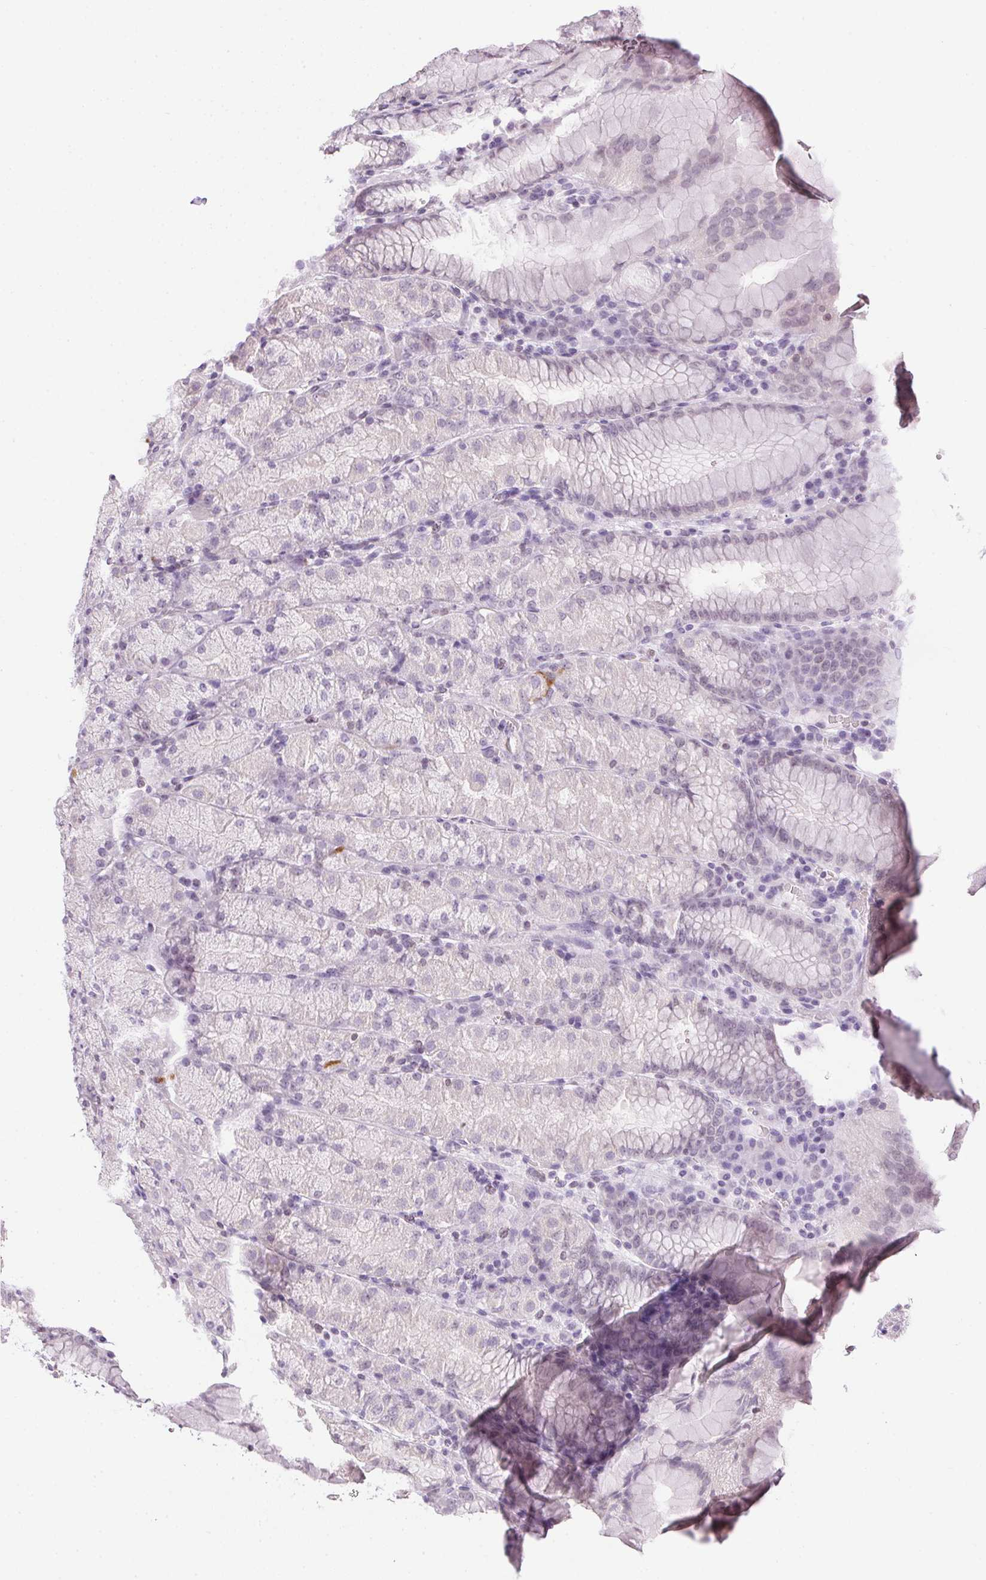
{"staining": {"intensity": "negative", "quantity": "none", "location": "none"}, "tissue": "stomach", "cell_type": "Glandular cells", "image_type": "normal", "snomed": [{"axis": "morphology", "description": "Normal tissue, NOS"}, {"axis": "topography", "description": "Stomach, upper"}, {"axis": "topography", "description": "Stomach"}], "caption": "The histopathology image displays no significant positivity in glandular cells of stomach. (DAB IHC, high magnification).", "gene": "PRL", "patient": {"sex": "male", "age": 76}}